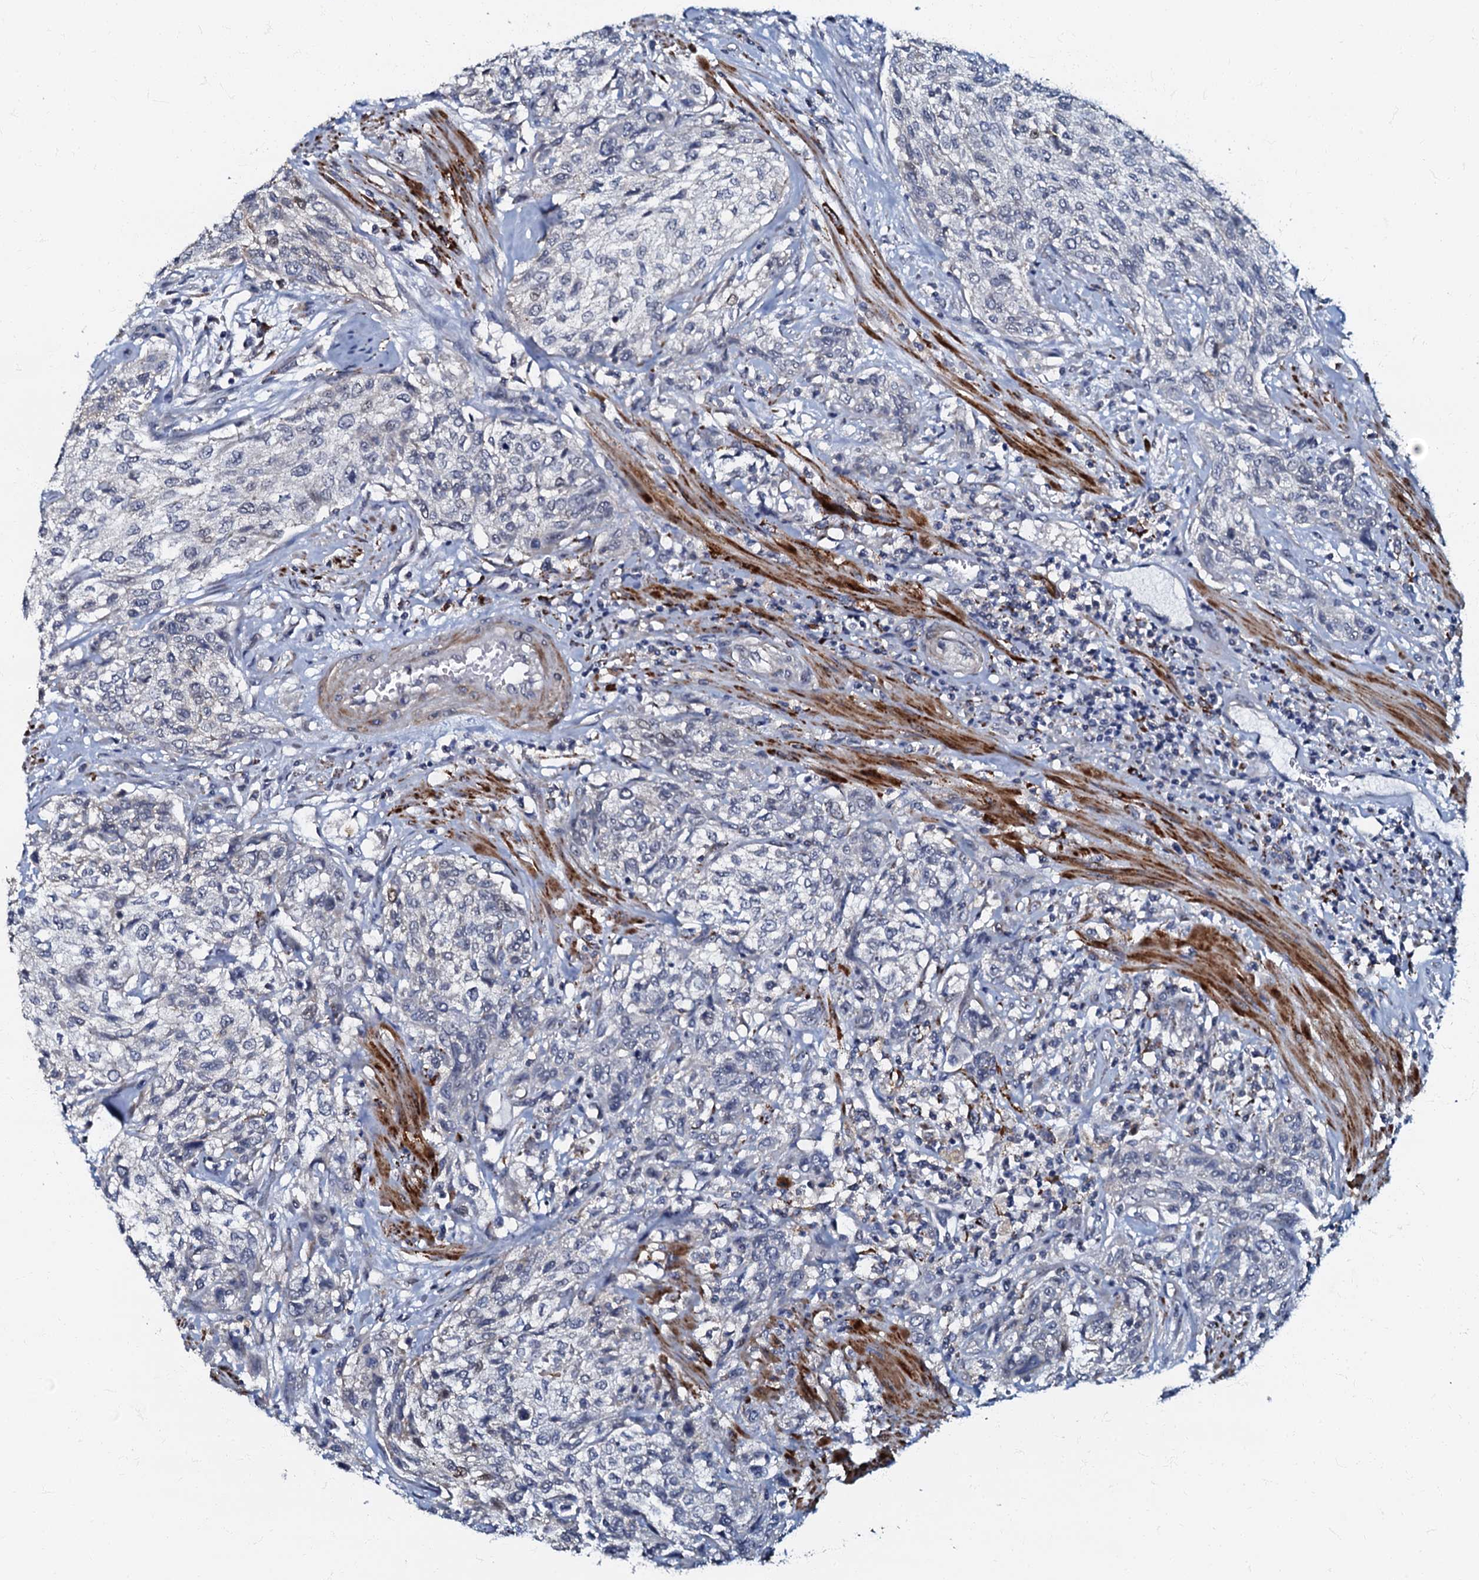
{"staining": {"intensity": "negative", "quantity": "none", "location": "none"}, "tissue": "urothelial cancer", "cell_type": "Tumor cells", "image_type": "cancer", "snomed": [{"axis": "morphology", "description": "Normal tissue, NOS"}, {"axis": "morphology", "description": "Urothelial carcinoma, NOS"}, {"axis": "topography", "description": "Urinary bladder"}, {"axis": "topography", "description": "Peripheral nerve tissue"}], "caption": "Immunohistochemical staining of urothelial cancer demonstrates no significant positivity in tumor cells.", "gene": "OLAH", "patient": {"sex": "male", "age": 35}}